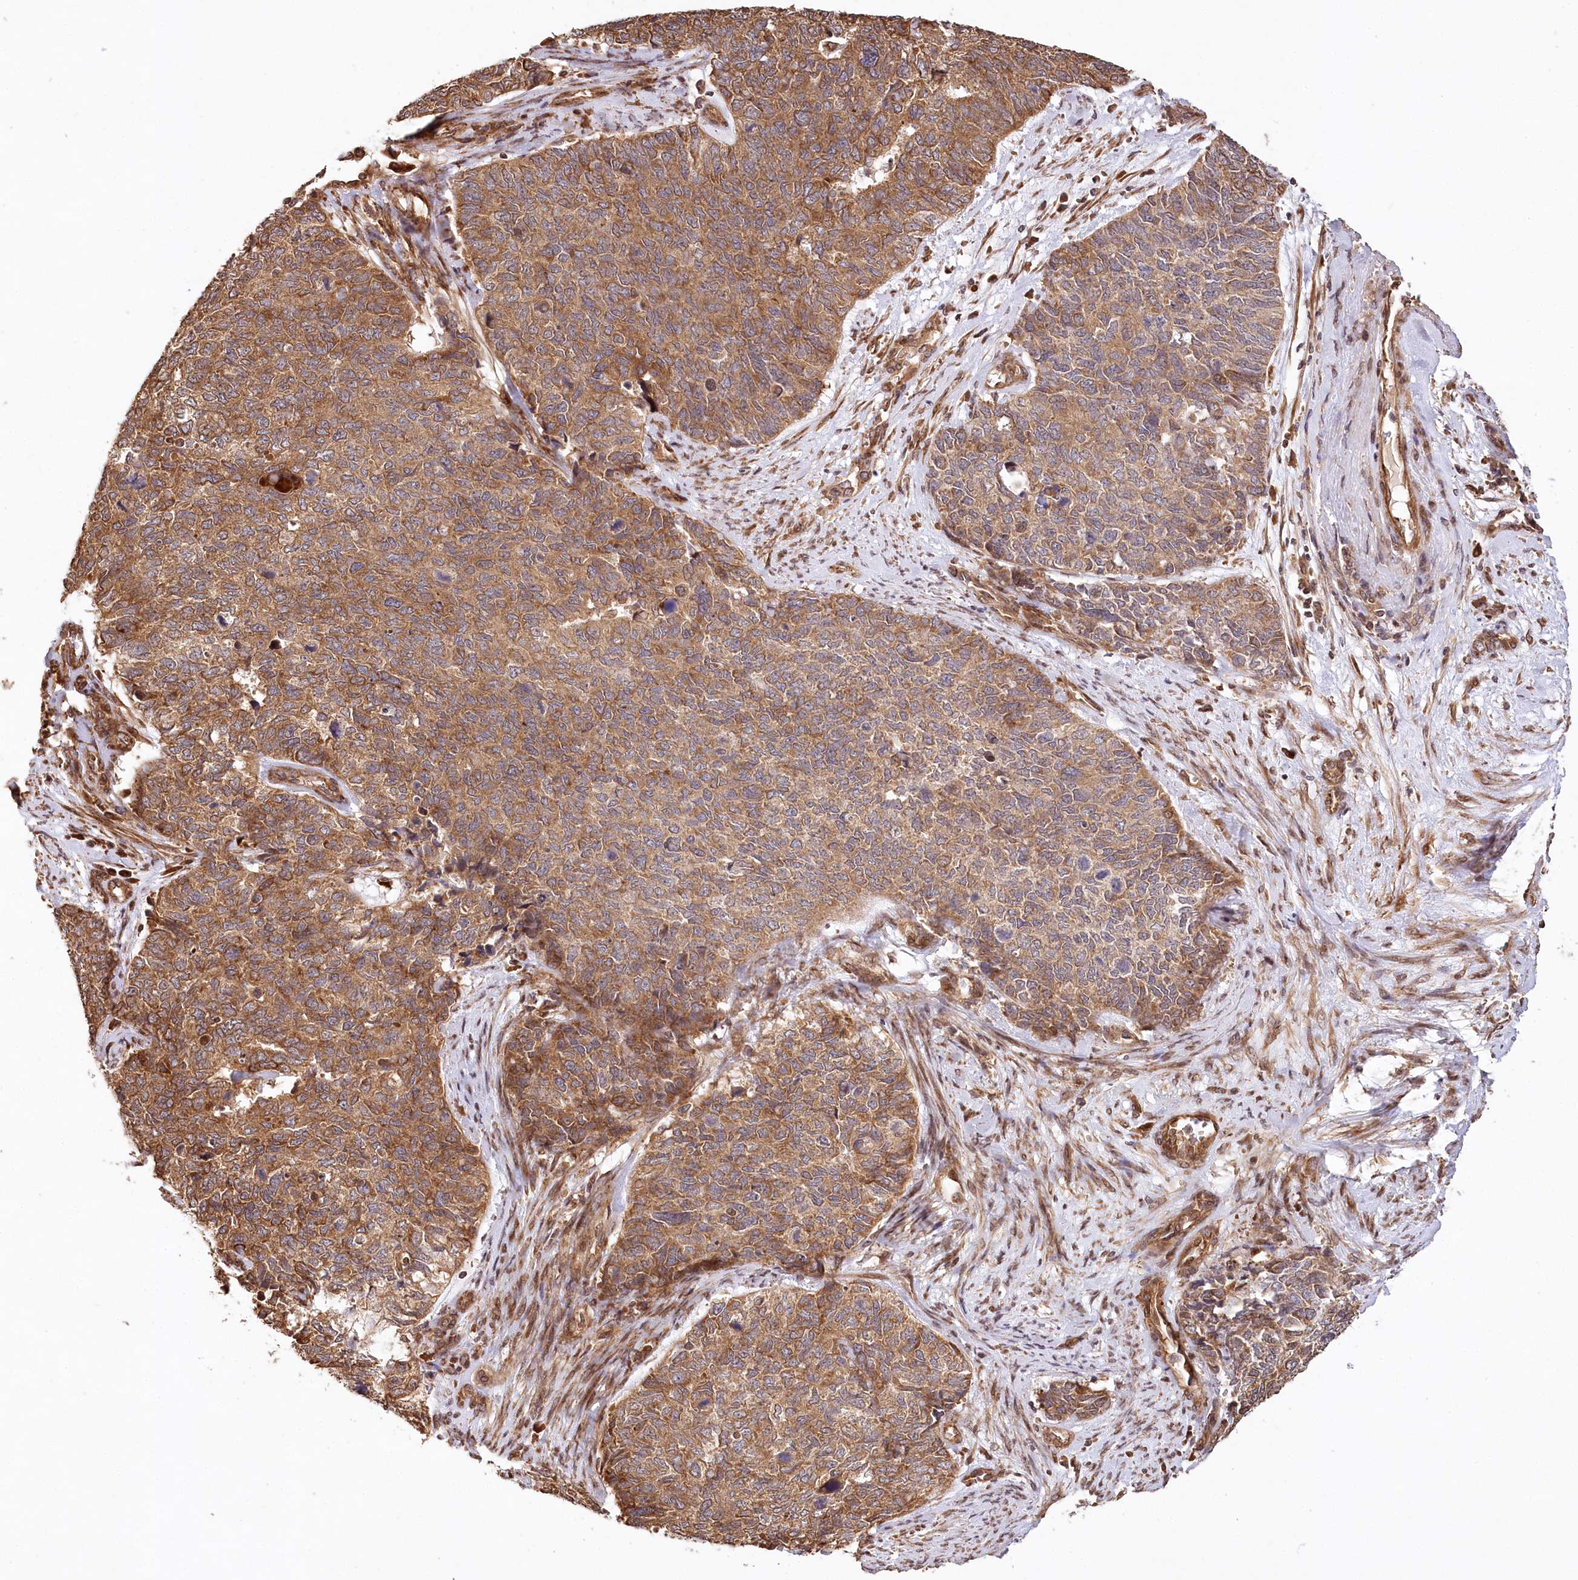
{"staining": {"intensity": "moderate", "quantity": ">75%", "location": "cytoplasmic/membranous"}, "tissue": "cervical cancer", "cell_type": "Tumor cells", "image_type": "cancer", "snomed": [{"axis": "morphology", "description": "Squamous cell carcinoma, NOS"}, {"axis": "topography", "description": "Cervix"}], "caption": "Immunohistochemical staining of squamous cell carcinoma (cervical) exhibits medium levels of moderate cytoplasmic/membranous protein expression in approximately >75% of tumor cells.", "gene": "LSS", "patient": {"sex": "female", "age": 63}}